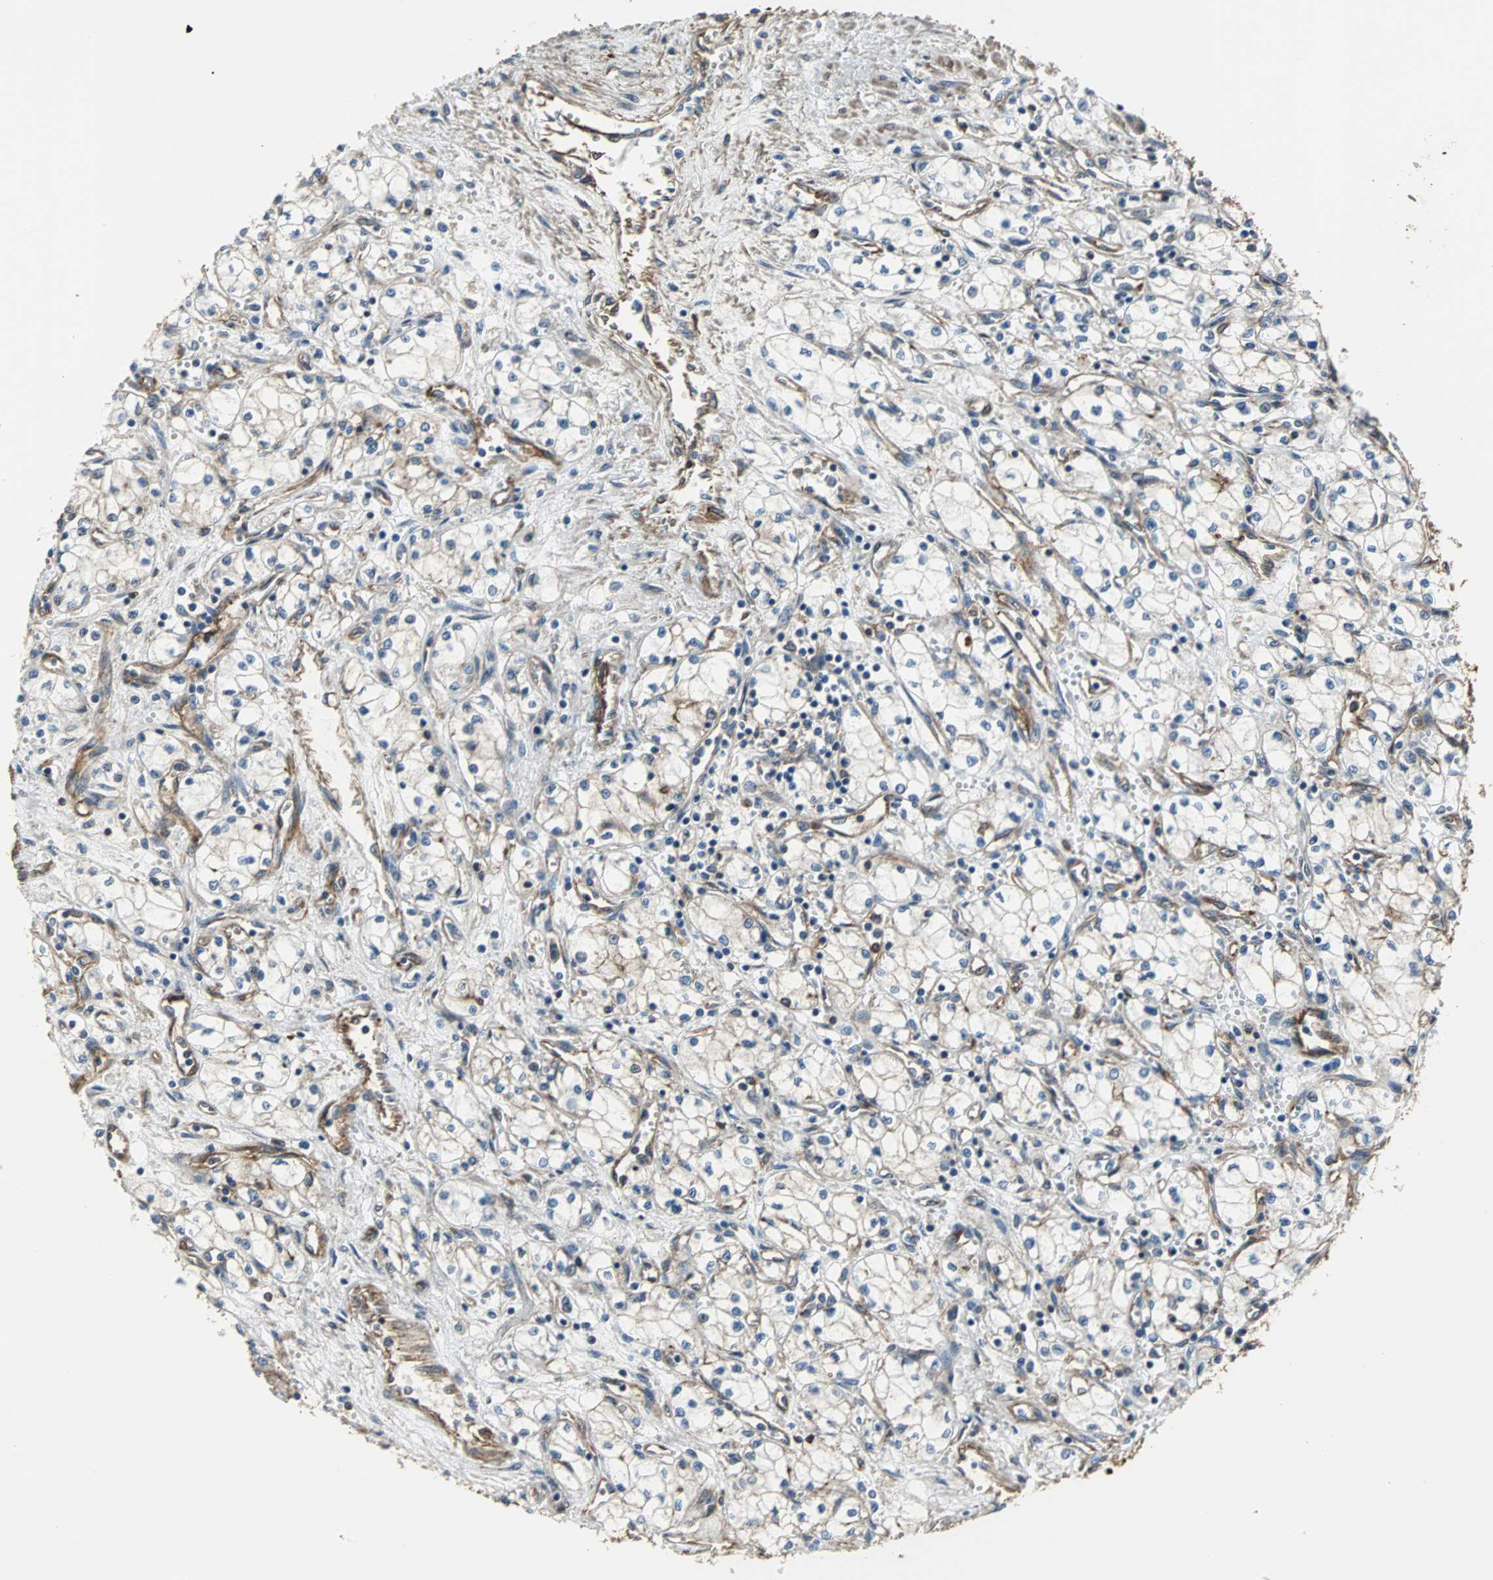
{"staining": {"intensity": "weak", "quantity": "25%-75%", "location": "cytoplasmic/membranous"}, "tissue": "renal cancer", "cell_type": "Tumor cells", "image_type": "cancer", "snomed": [{"axis": "morphology", "description": "Normal tissue, NOS"}, {"axis": "morphology", "description": "Adenocarcinoma, NOS"}, {"axis": "topography", "description": "Kidney"}], "caption": "Brown immunohistochemical staining in human adenocarcinoma (renal) displays weak cytoplasmic/membranous positivity in about 25%-75% of tumor cells. (brown staining indicates protein expression, while blue staining denotes nuclei).", "gene": "ACTN1", "patient": {"sex": "male", "age": 59}}